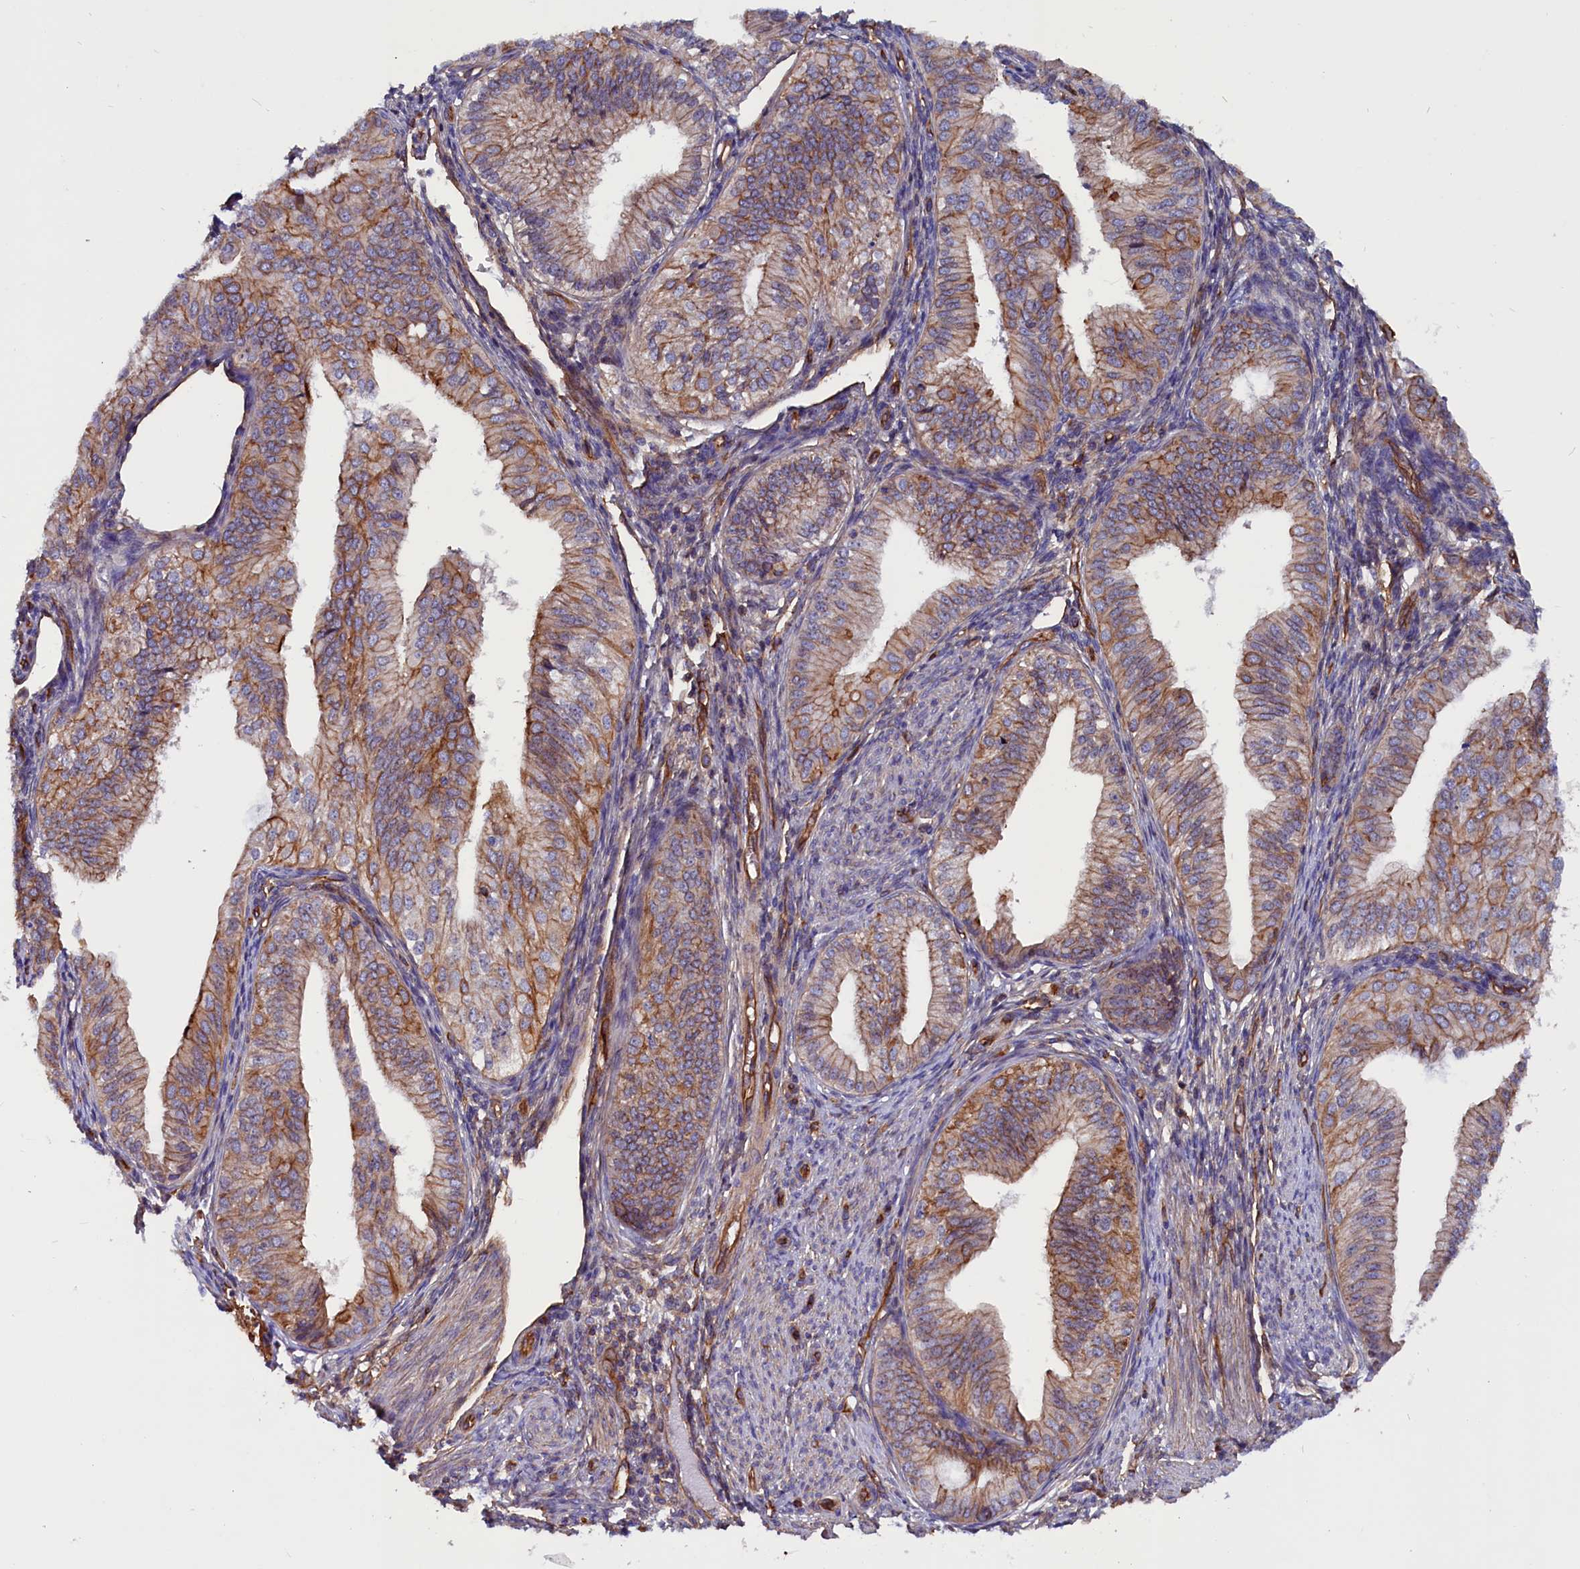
{"staining": {"intensity": "moderate", "quantity": "25%-75%", "location": "cytoplasmic/membranous"}, "tissue": "endometrial cancer", "cell_type": "Tumor cells", "image_type": "cancer", "snomed": [{"axis": "morphology", "description": "Adenocarcinoma, NOS"}, {"axis": "topography", "description": "Endometrium"}], "caption": "Protein expression analysis of adenocarcinoma (endometrial) displays moderate cytoplasmic/membranous staining in approximately 25%-75% of tumor cells.", "gene": "ZNF749", "patient": {"sex": "female", "age": 50}}